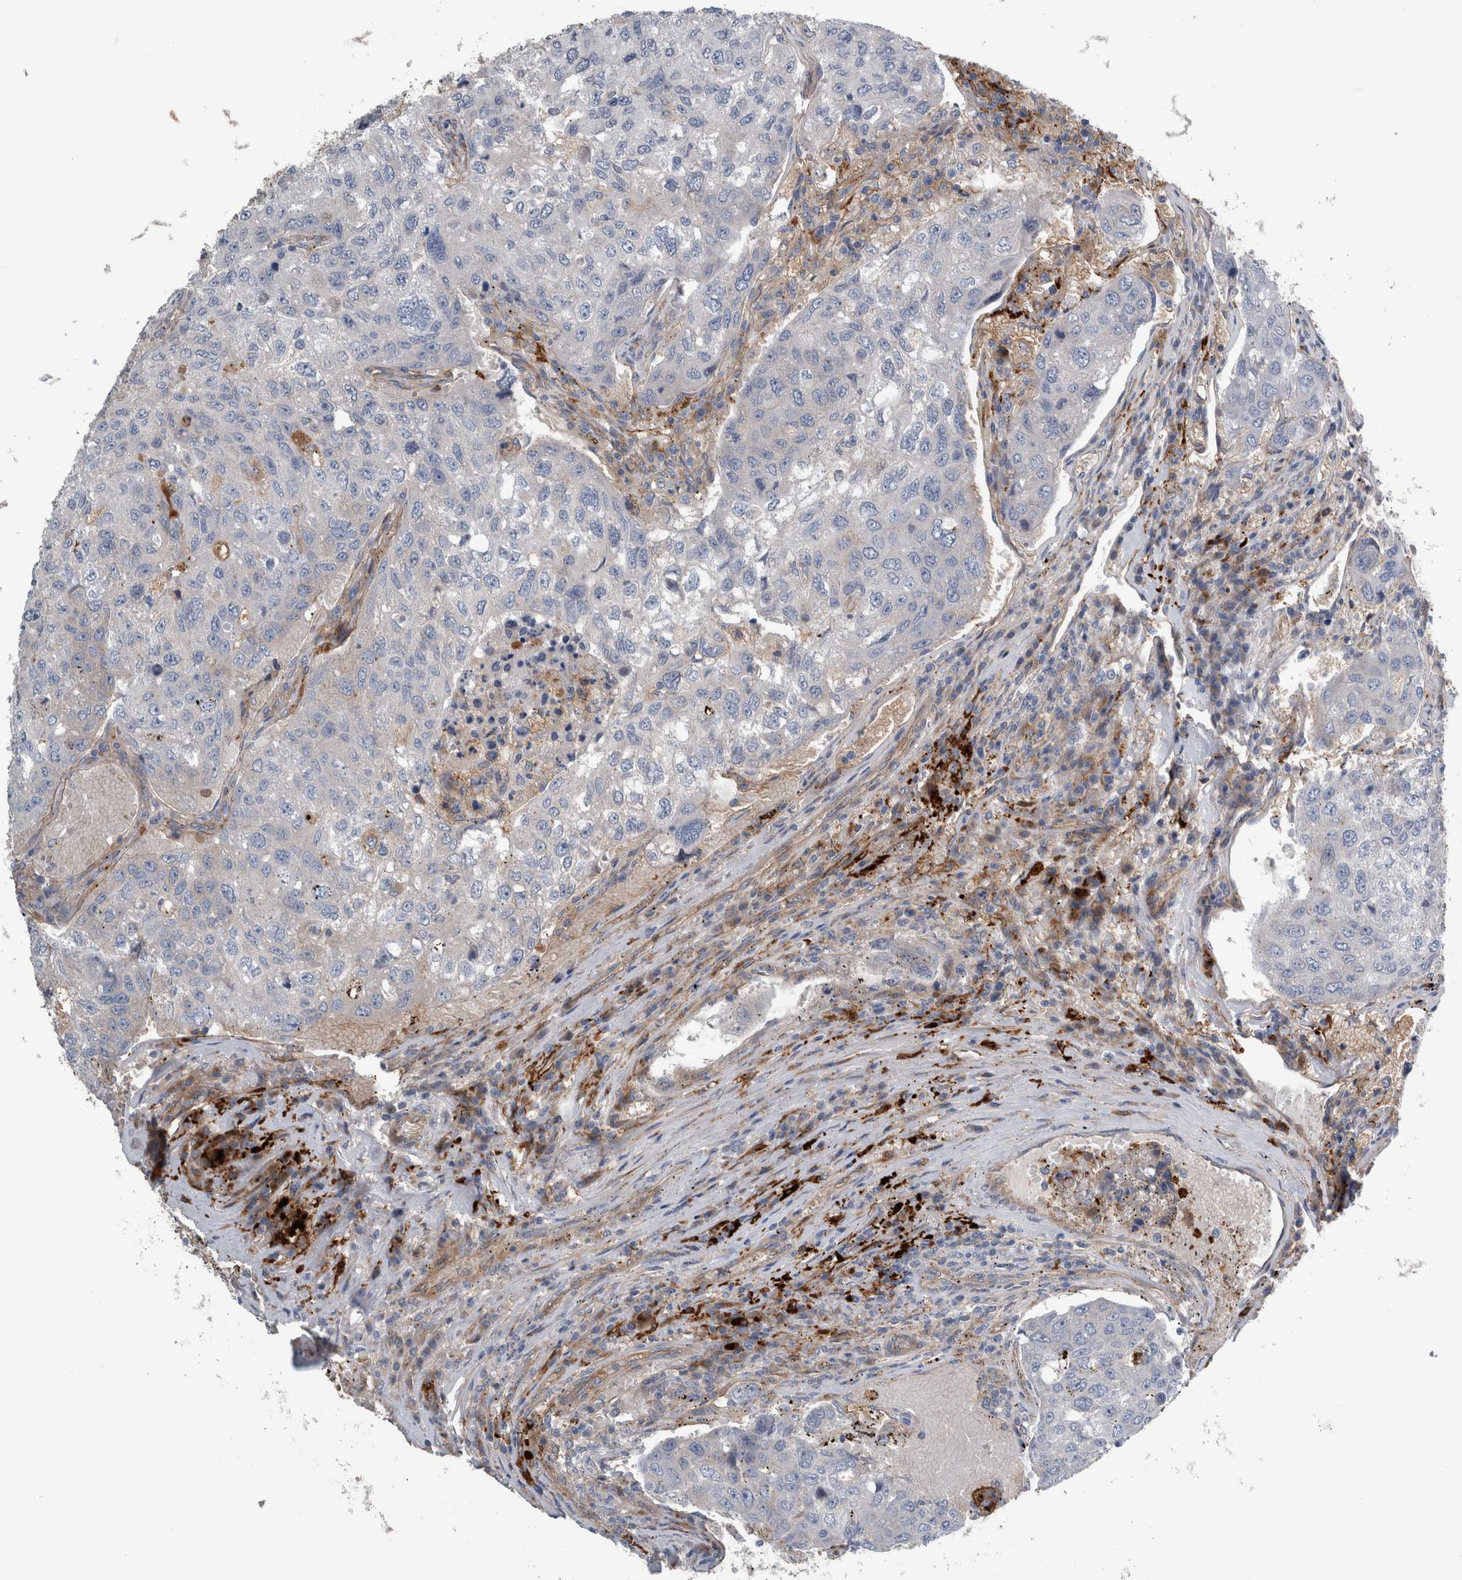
{"staining": {"intensity": "negative", "quantity": "none", "location": "none"}, "tissue": "urothelial cancer", "cell_type": "Tumor cells", "image_type": "cancer", "snomed": [{"axis": "morphology", "description": "Urothelial carcinoma, High grade"}, {"axis": "topography", "description": "Lymph node"}, {"axis": "topography", "description": "Urinary bladder"}], "caption": "Urothelial cancer was stained to show a protein in brown. There is no significant expression in tumor cells. (DAB immunohistochemistry visualized using brightfield microscopy, high magnification).", "gene": "GLT8D2", "patient": {"sex": "male", "age": 51}}